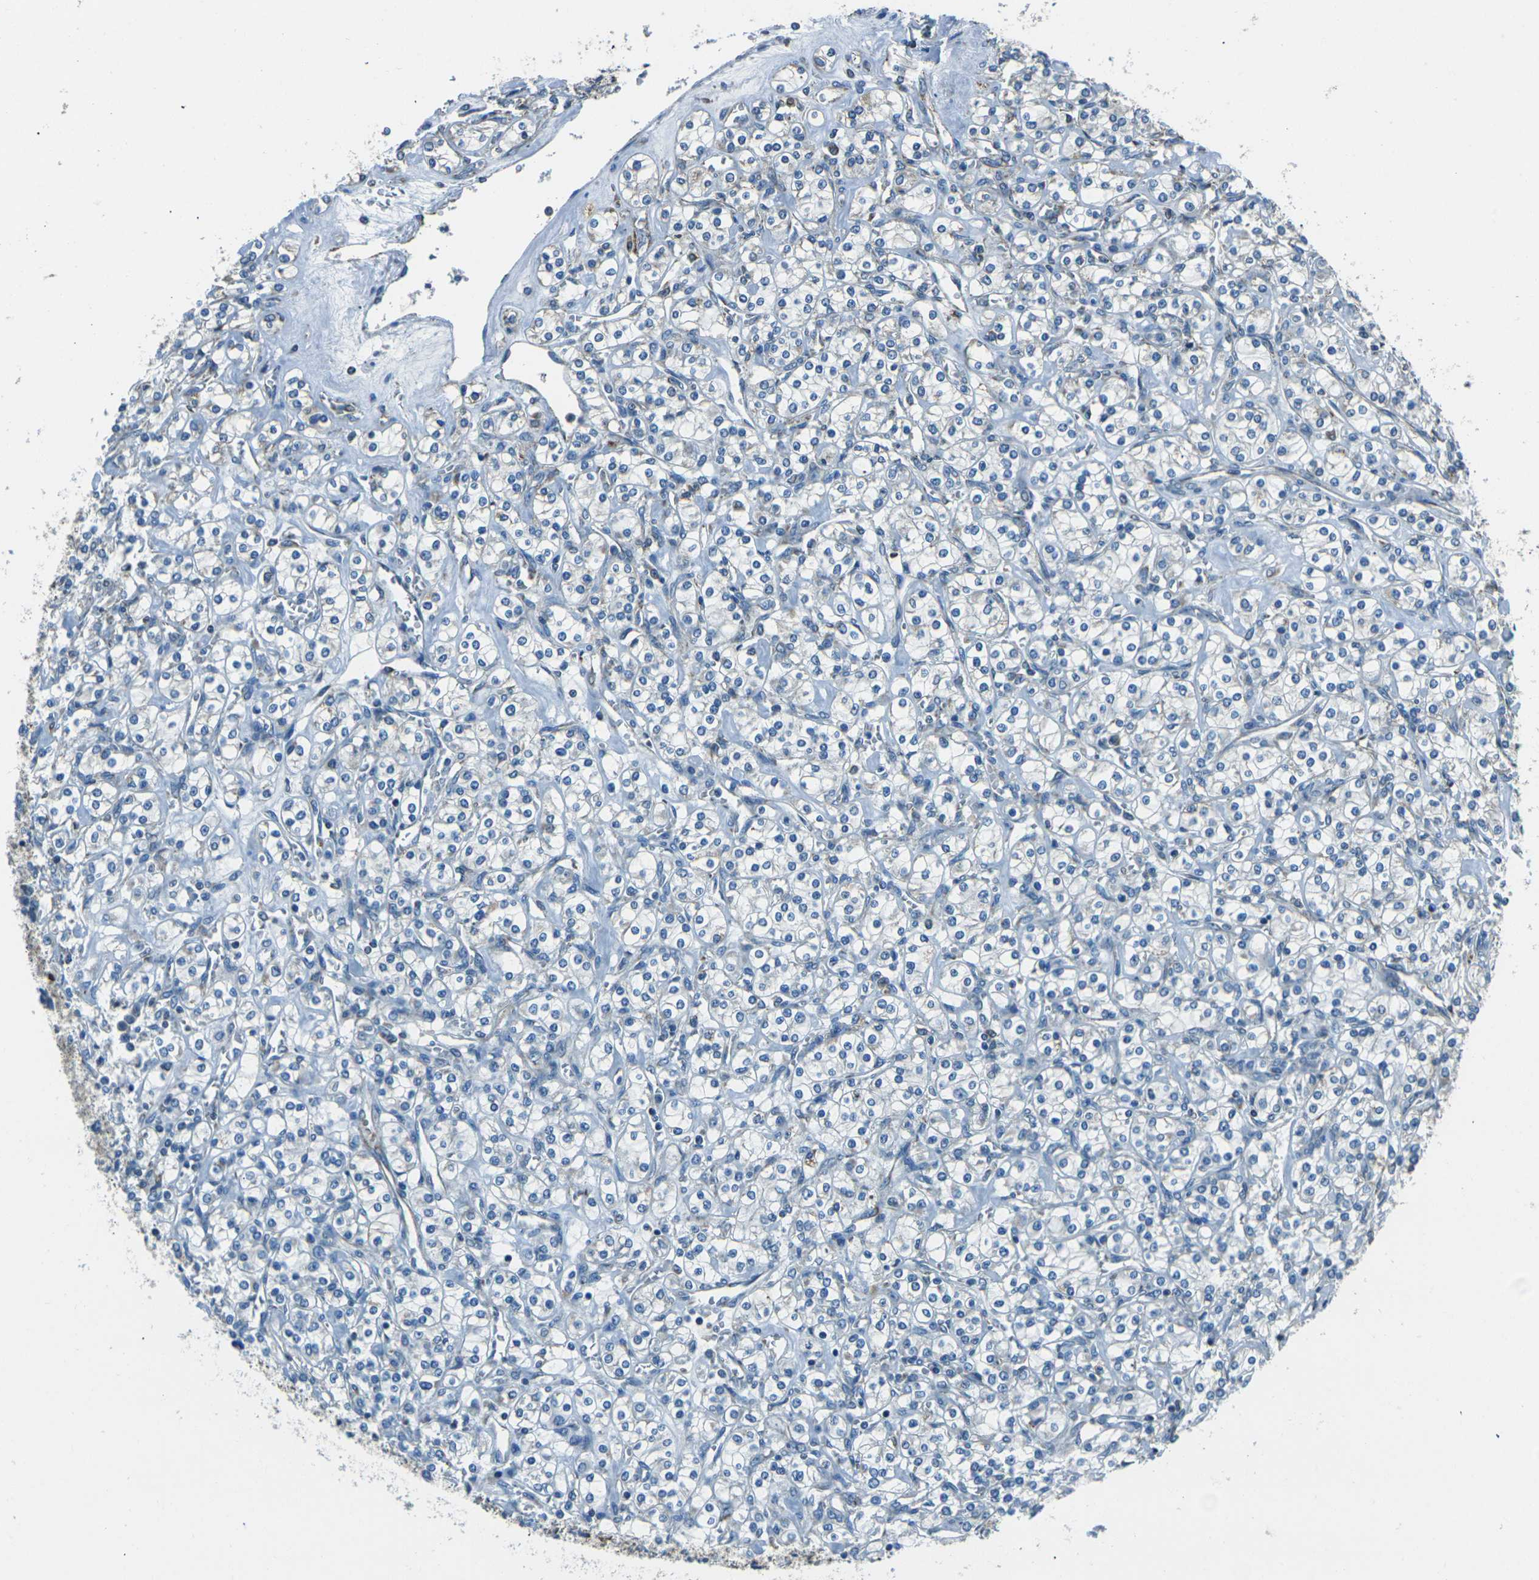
{"staining": {"intensity": "negative", "quantity": "none", "location": "none"}, "tissue": "renal cancer", "cell_type": "Tumor cells", "image_type": "cancer", "snomed": [{"axis": "morphology", "description": "Adenocarcinoma, NOS"}, {"axis": "topography", "description": "Kidney"}], "caption": "Immunohistochemical staining of renal cancer exhibits no significant expression in tumor cells.", "gene": "IRF3", "patient": {"sex": "male", "age": 77}}